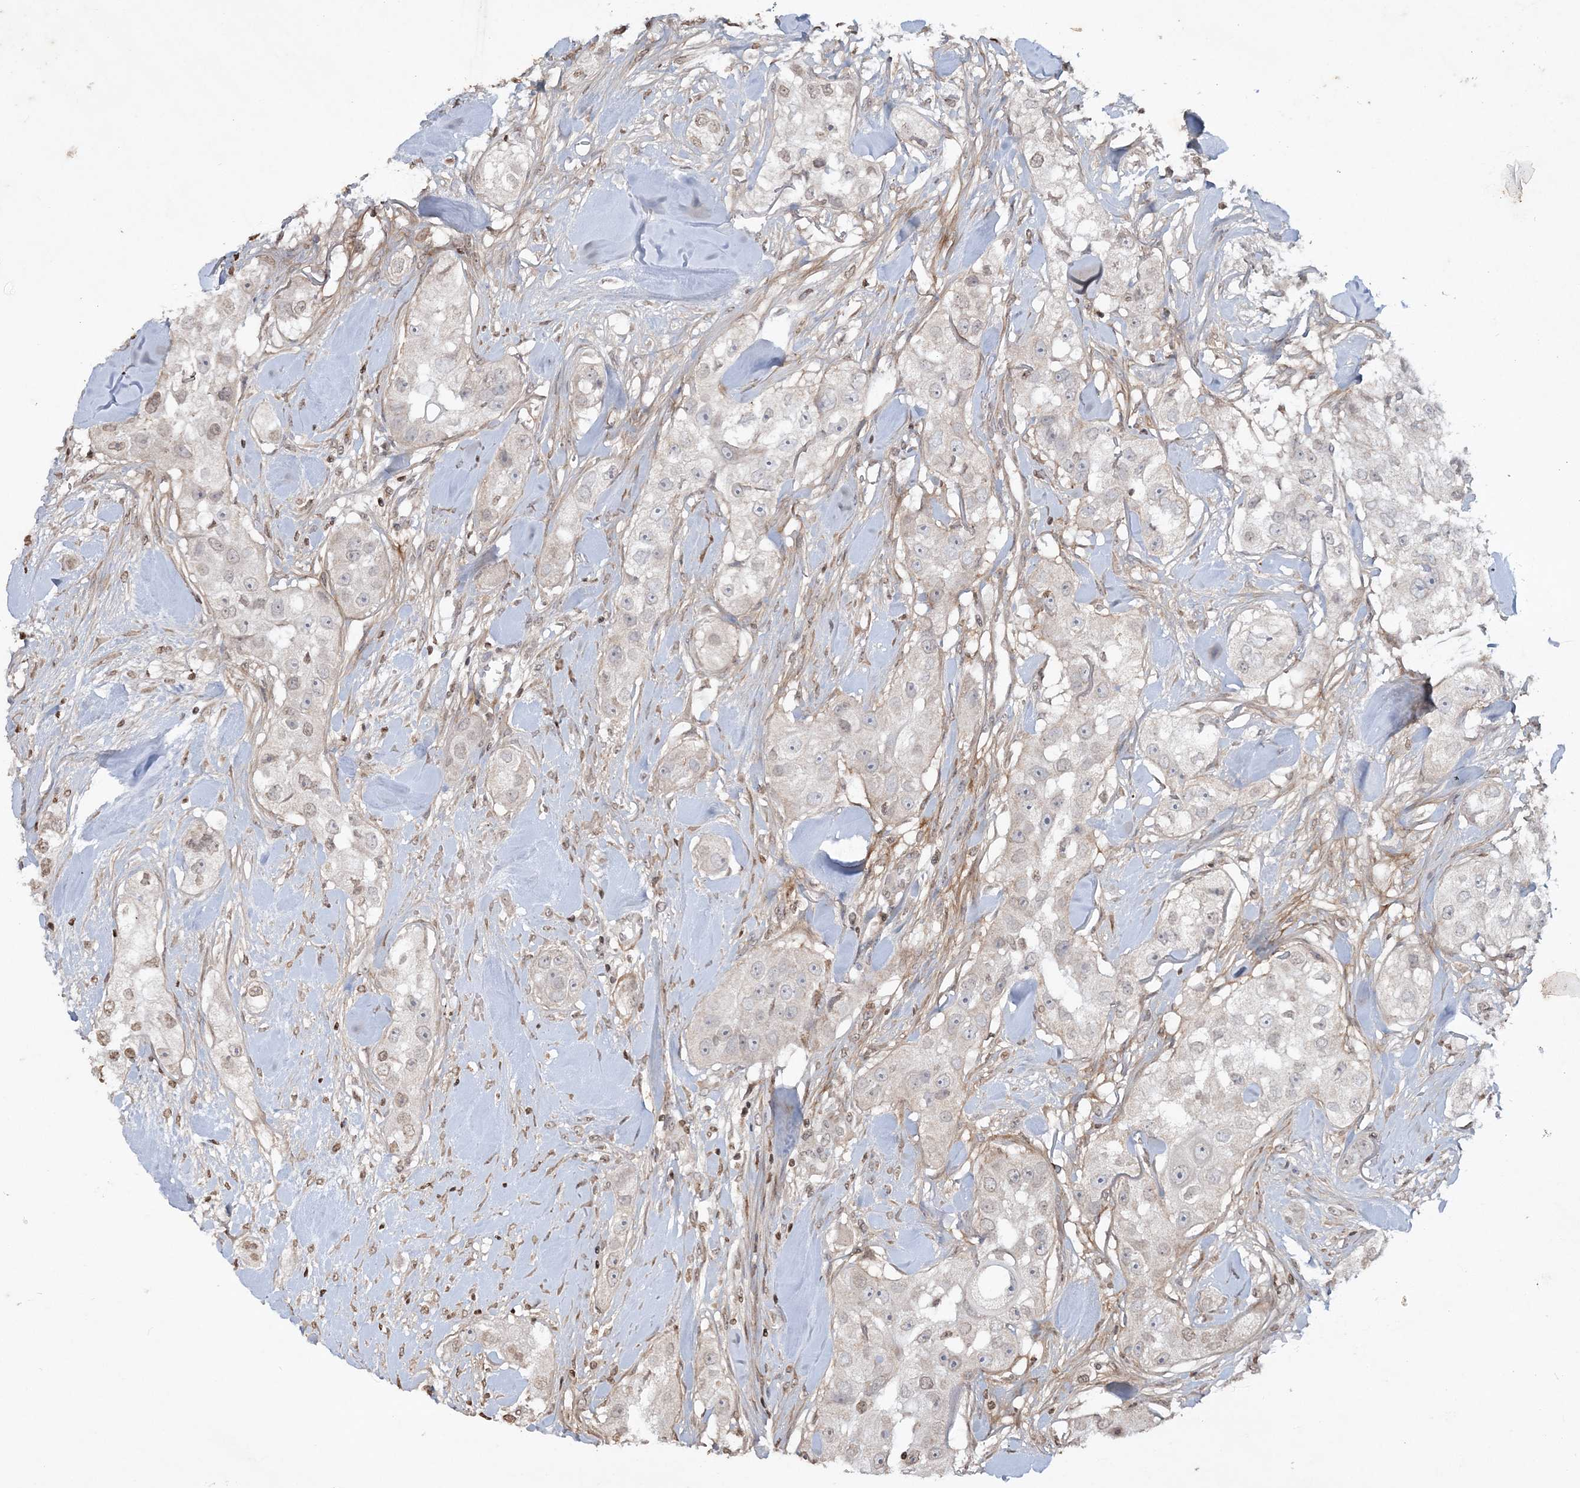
{"staining": {"intensity": "negative", "quantity": "none", "location": "none"}, "tissue": "head and neck cancer", "cell_type": "Tumor cells", "image_type": "cancer", "snomed": [{"axis": "morphology", "description": "Normal tissue, NOS"}, {"axis": "morphology", "description": "Squamous cell carcinoma, NOS"}, {"axis": "topography", "description": "Skeletal muscle"}, {"axis": "topography", "description": "Head-Neck"}], "caption": "Protein analysis of head and neck cancer (squamous cell carcinoma) reveals no significant expression in tumor cells. Brightfield microscopy of IHC stained with DAB (3,3'-diaminobenzidine) (brown) and hematoxylin (blue), captured at high magnification.", "gene": "TTC7A", "patient": {"sex": "male", "age": 51}}